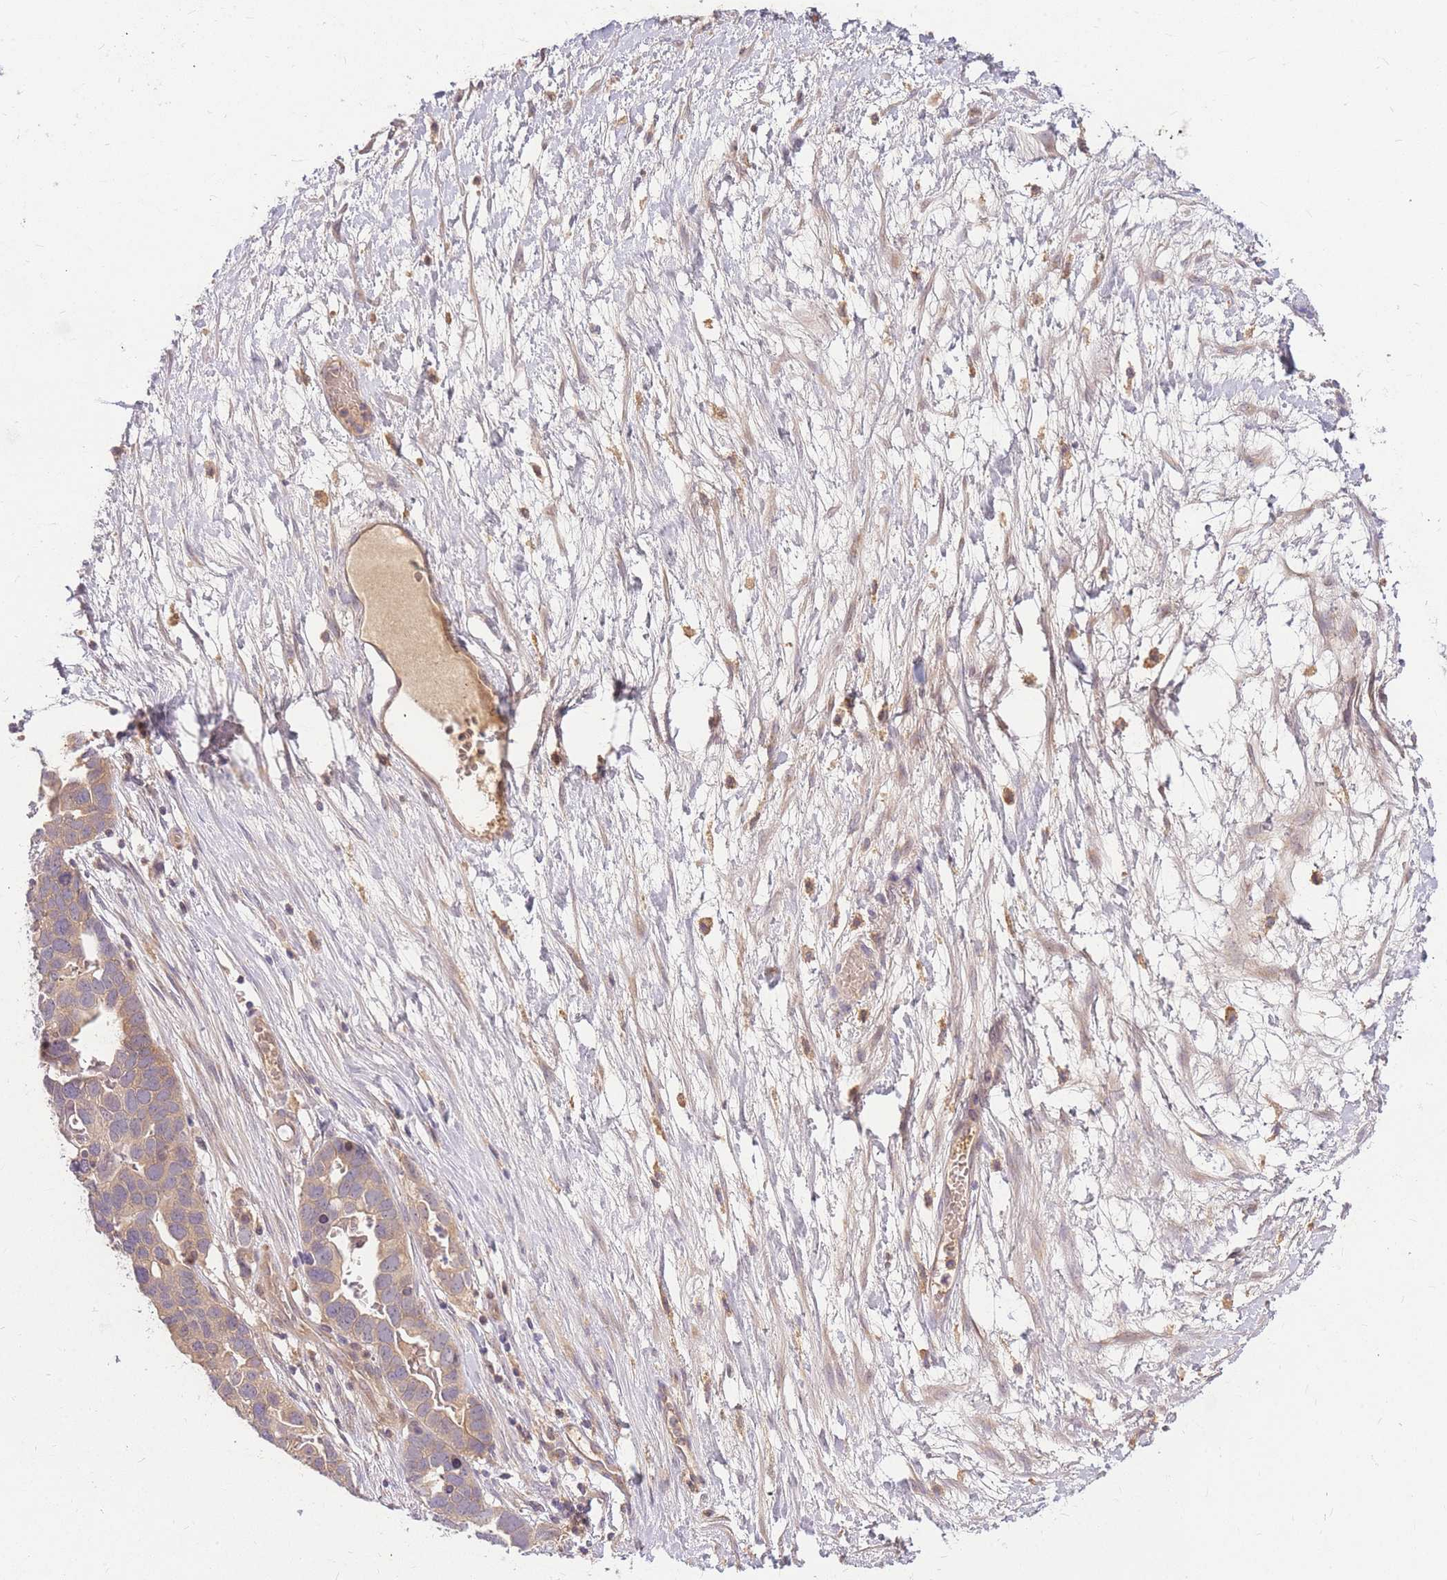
{"staining": {"intensity": "weak", "quantity": ">75%", "location": "cytoplasmic/membranous"}, "tissue": "ovarian cancer", "cell_type": "Tumor cells", "image_type": "cancer", "snomed": [{"axis": "morphology", "description": "Cystadenocarcinoma, serous, NOS"}, {"axis": "topography", "description": "Ovary"}], "caption": "A high-resolution photomicrograph shows immunohistochemistry staining of ovarian serous cystadenocarcinoma, which reveals weak cytoplasmic/membranous positivity in approximately >75% of tumor cells.", "gene": "ZNF577", "patient": {"sex": "female", "age": 54}}